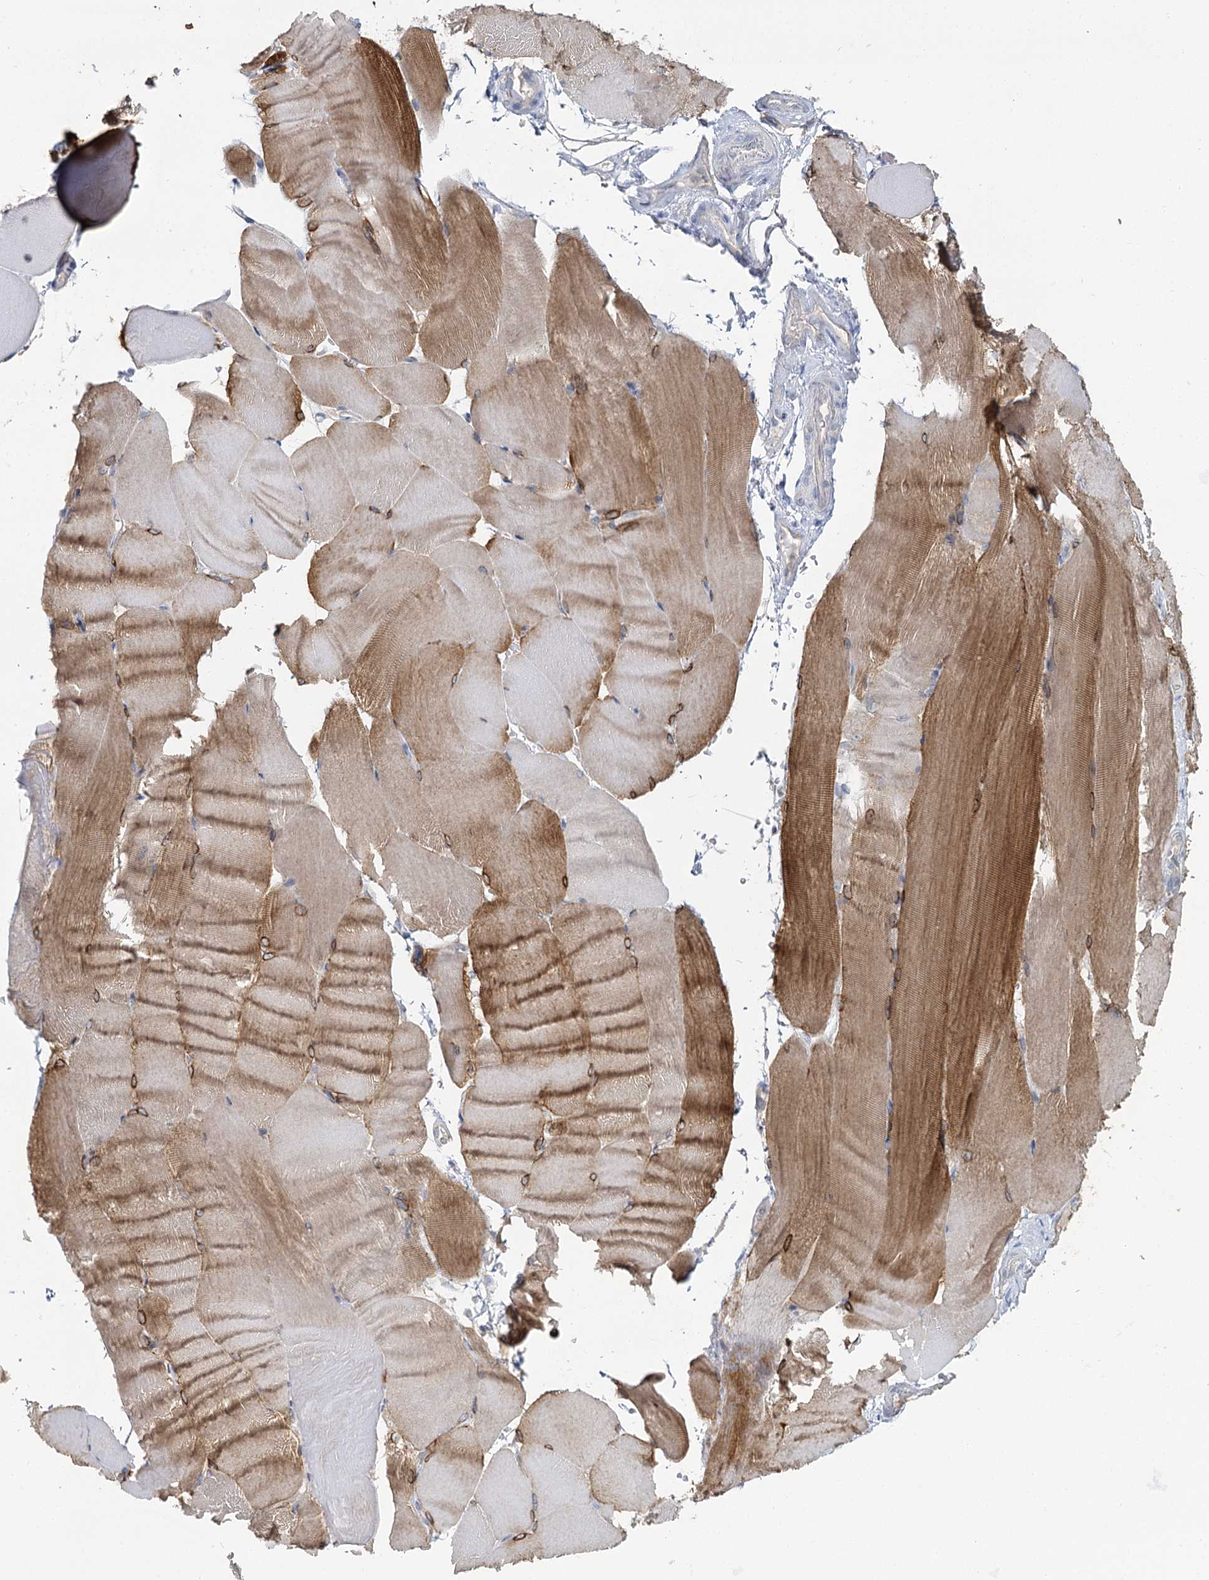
{"staining": {"intensity": "strong", "quantity": ">75%", "location": "cytoplasmic/membranous"}, "tissue": "skeletal muscle", "cell_type": "Myocytes", "image_type": "normal", "snomed": [{"axis": "morphology", "description": "Normal tissue, NOS"}, {"axis": "topography", "description": "Skeletal muscle"}, {"axis": "topography", "description": "Parathyroid gland"}], "caption": "Immunohistochemistry (IHC) micrograph of normal skeletal muscle stained for a protein (brown), which demonstrates high levels of strong cytoplasmic/membranous positivity in approximately >75% of myocytes.", "gene": "ACOX2", "patient": {"sex": "female", "age": 37}}